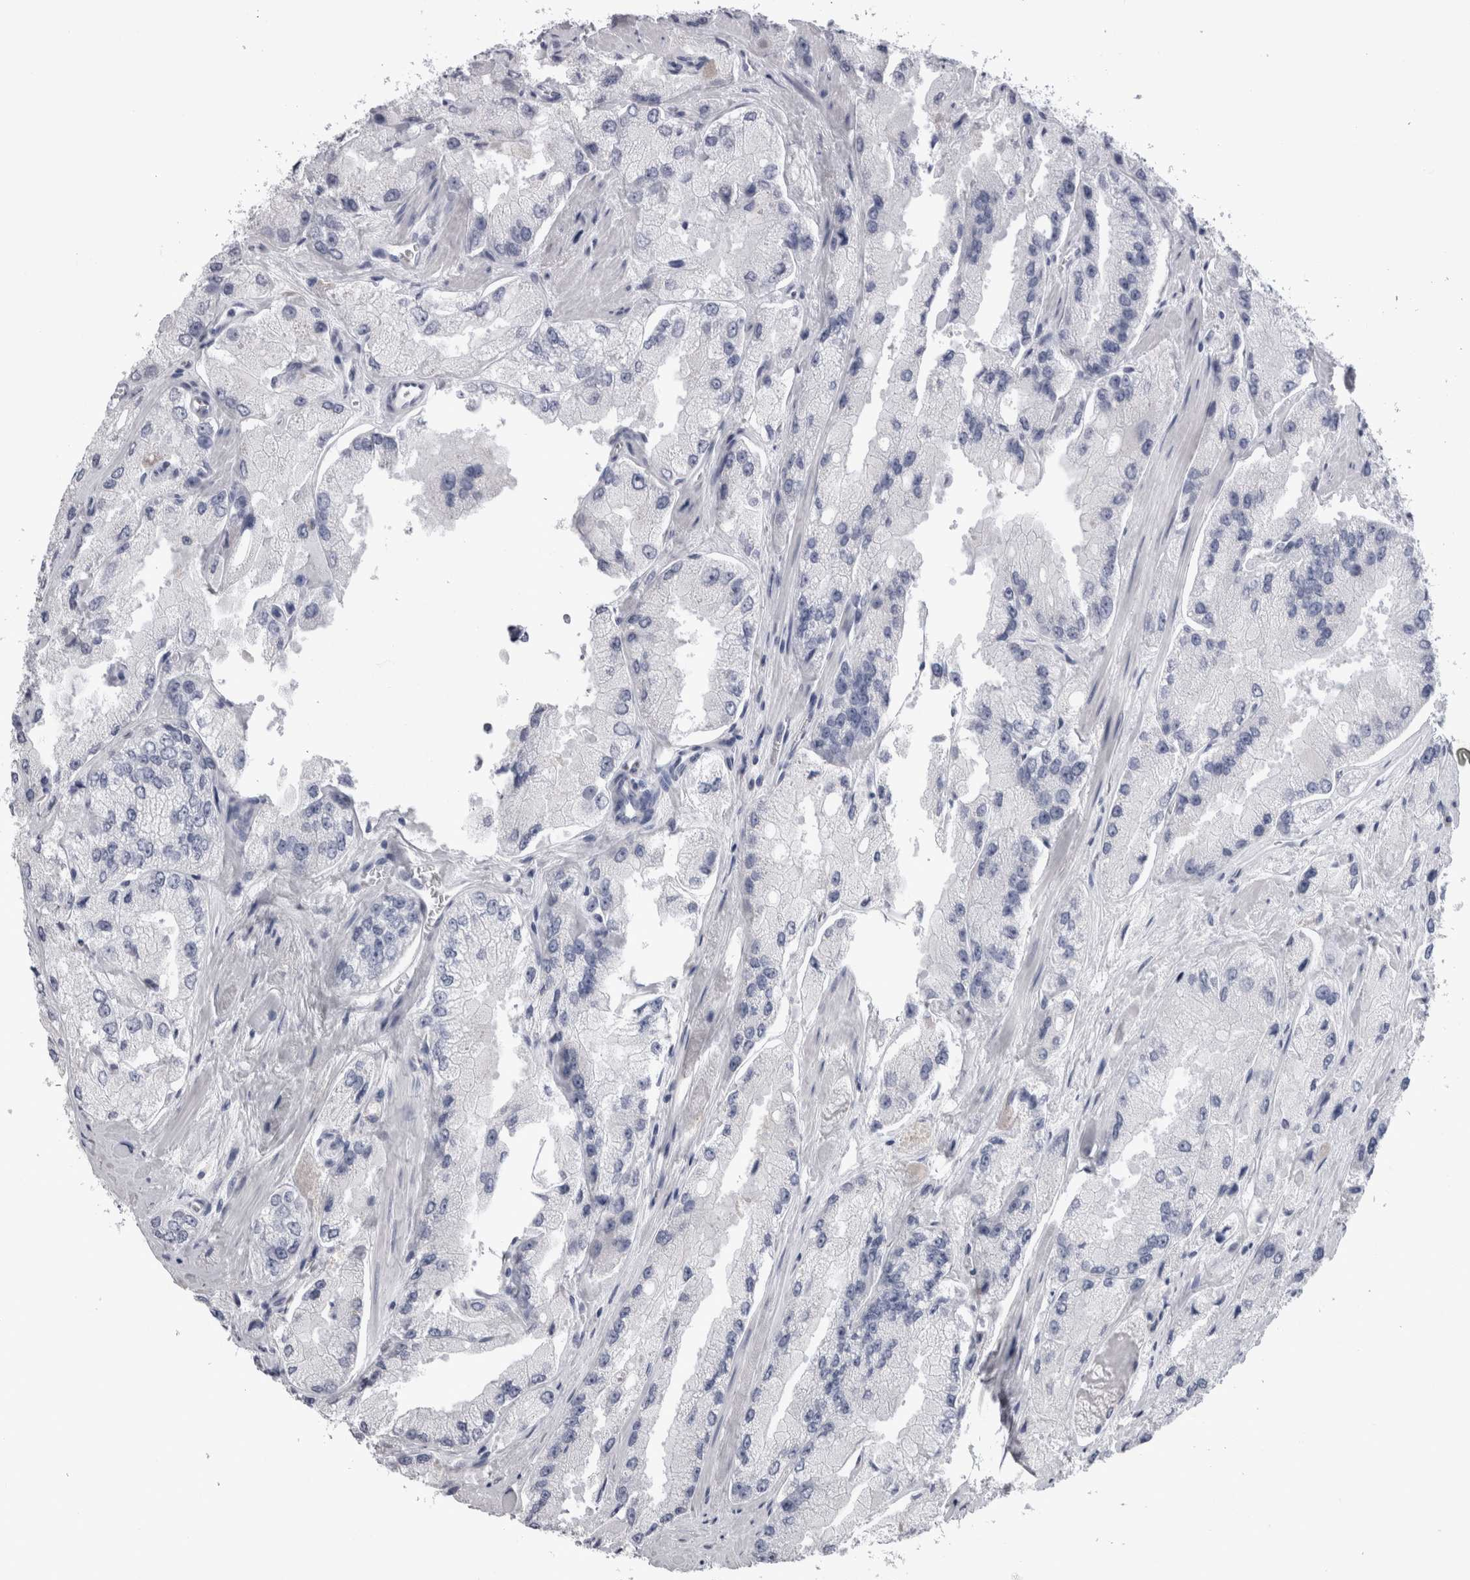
{"staining": {"intensity": "negative", "quantity": "none", "location": "none"}, "tissue": "prostate cancer", "cell_type": "Tumor cells", "image_type": "cancer", "snomed": [{"axis": "morphology", "description": "Adenocarcinoma, High grade"}, {"axis": "topography", "description": "Prostate"}], "caption": "There is no significant expression in tumor cells of prostate high-grade adenocarcinoma.", "gene": "ADAM2", "patient": {"sex": "male", "age": 58}}